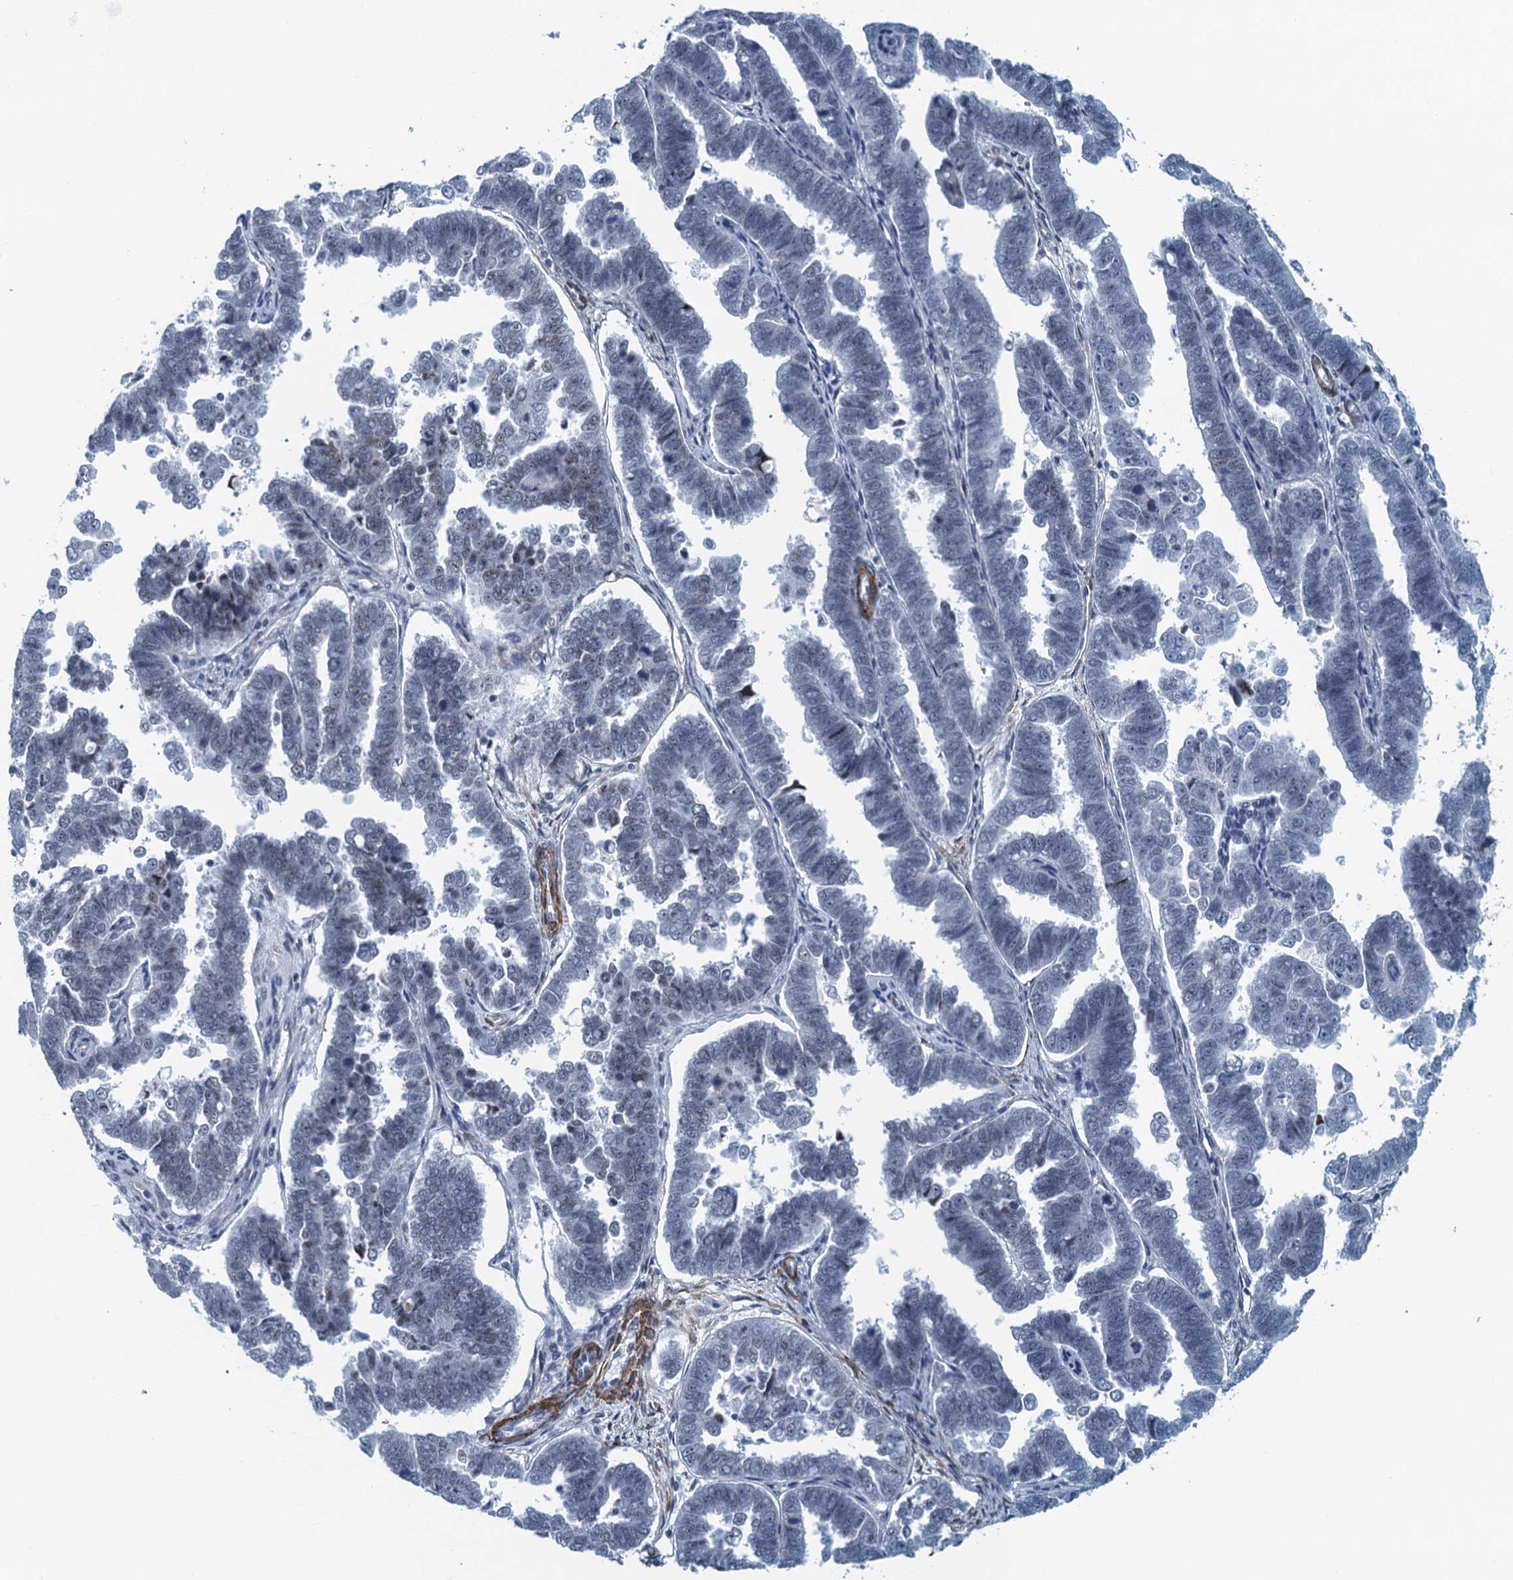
{"staining": {"intensity": "negative", "quantity": "none", "location": "none"}, "tissue": "endometrial cancer", "cell_type": "Tumor cells", "image_type": "cancer", "snomed": [{"axis": "morphology", "description": "Adenocarcinoma, NOS"}, {"axis": "topography", "description": "Endometrium"}], "caption": "Immunohistochemistry histopathology image of human endometrial cancer stained for a protein (brown), which reveals no expression in tumor cells. (Brightfield microscopy of DAB (3,3'-diaminobenzidine) immunohistochemistry (IHC) at high magnification).", "gene": "ALG2", "patient": {"sex": "female", "age": 75}}